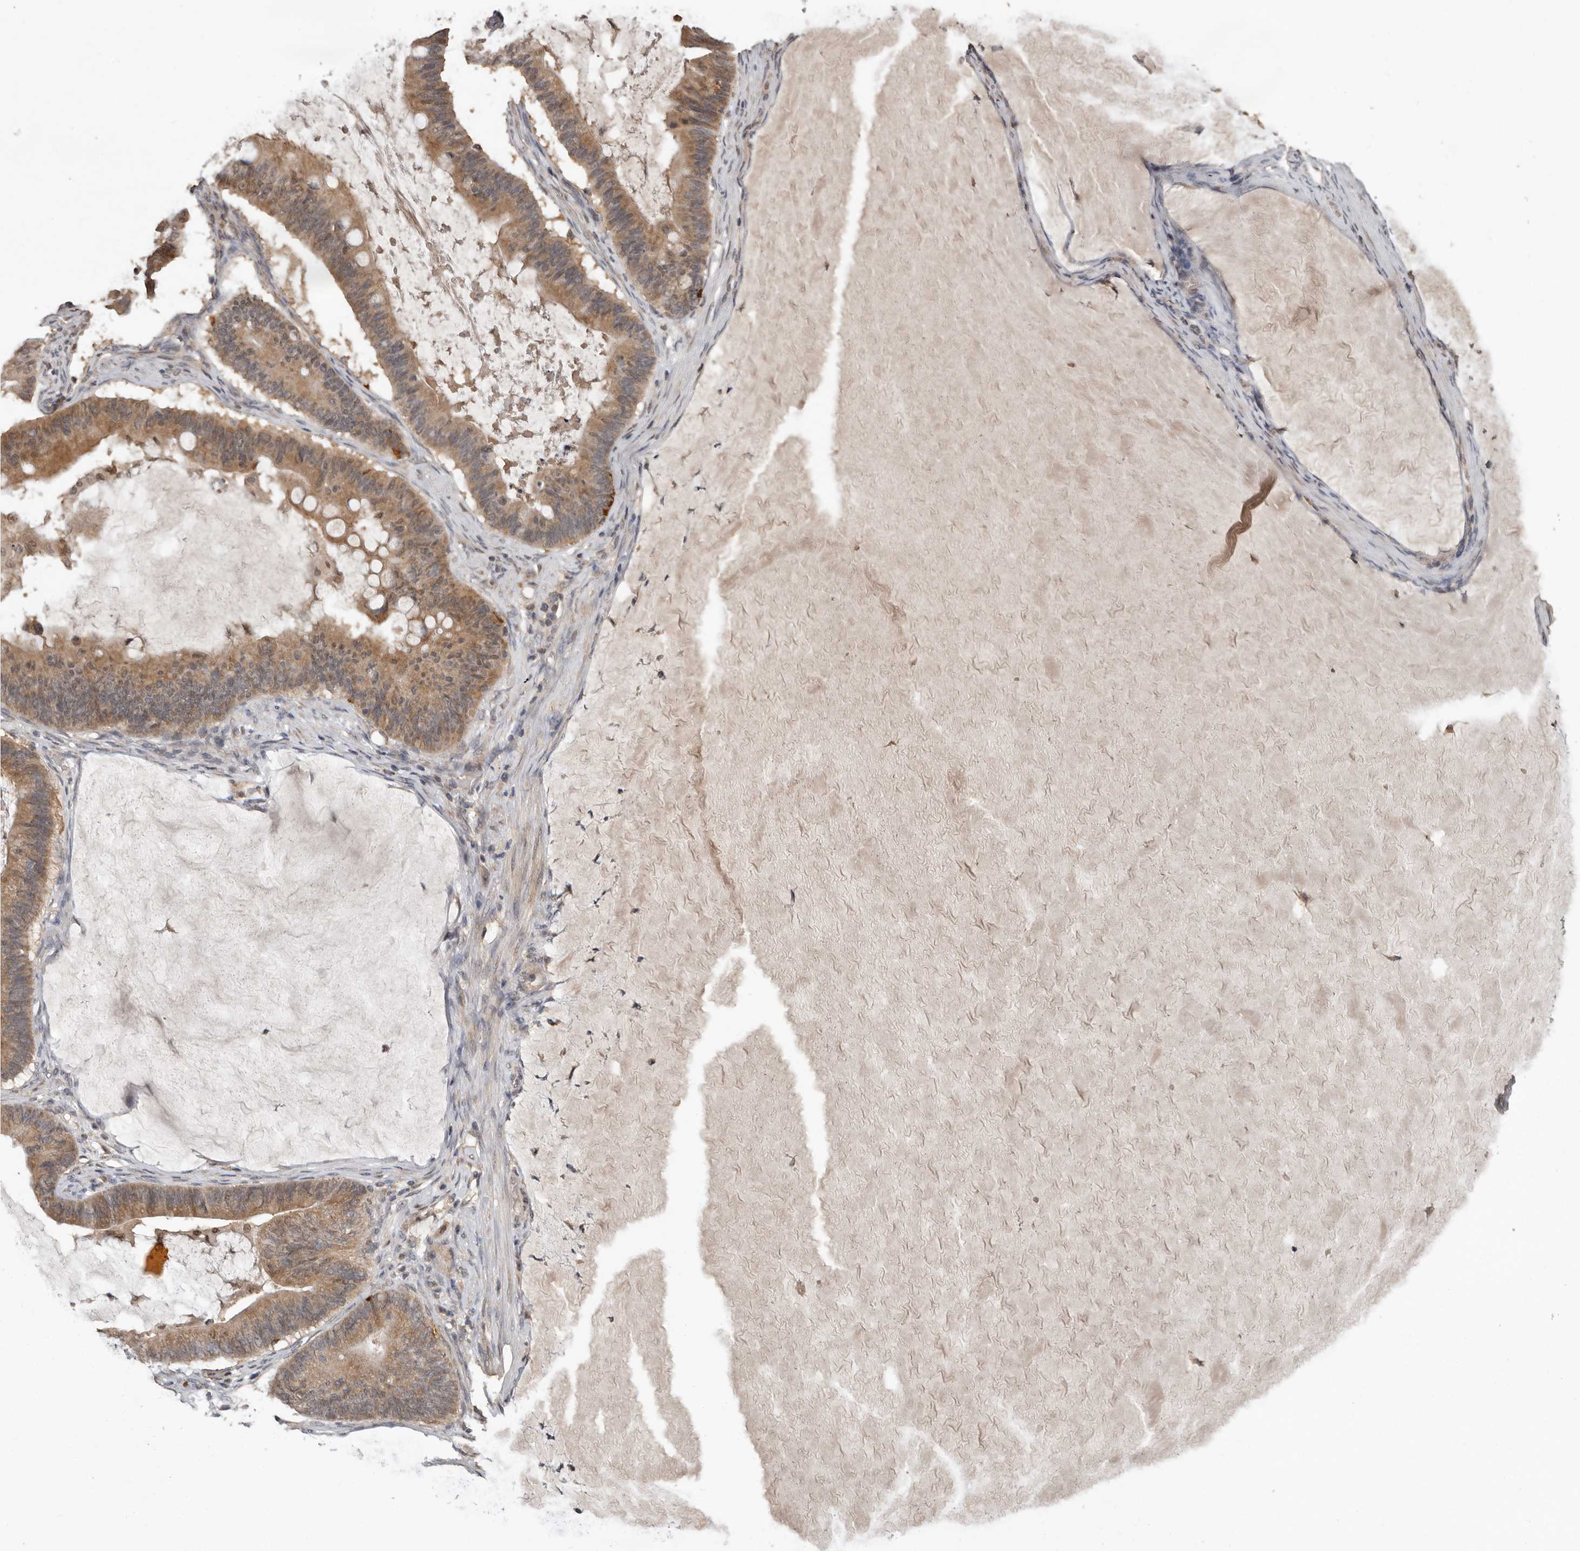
{"staining": {"intensity": "moderate", "quantity": ">75%", "location": "cytoplasmic/membranous"}, "tissue": "ovarian cancer", "cell_type": "Tumor cells", "image_type": "cancer", "snomed": [{"axis": "morphology", "description": "Cystadenocarcinoma, mucinous, NOS"}, {"axis": "topography", "description": "Ovary"}], "caption": "The histopathology image displays immunohistochemical staining of ovarian mucinous cystadenocarcinoma. There is moderate cytoplasmic/membranous staining is appreciated in about >75% of tumor cells.", "gene": "MTF1", "patient": {"sex": "female", "age": 61}}